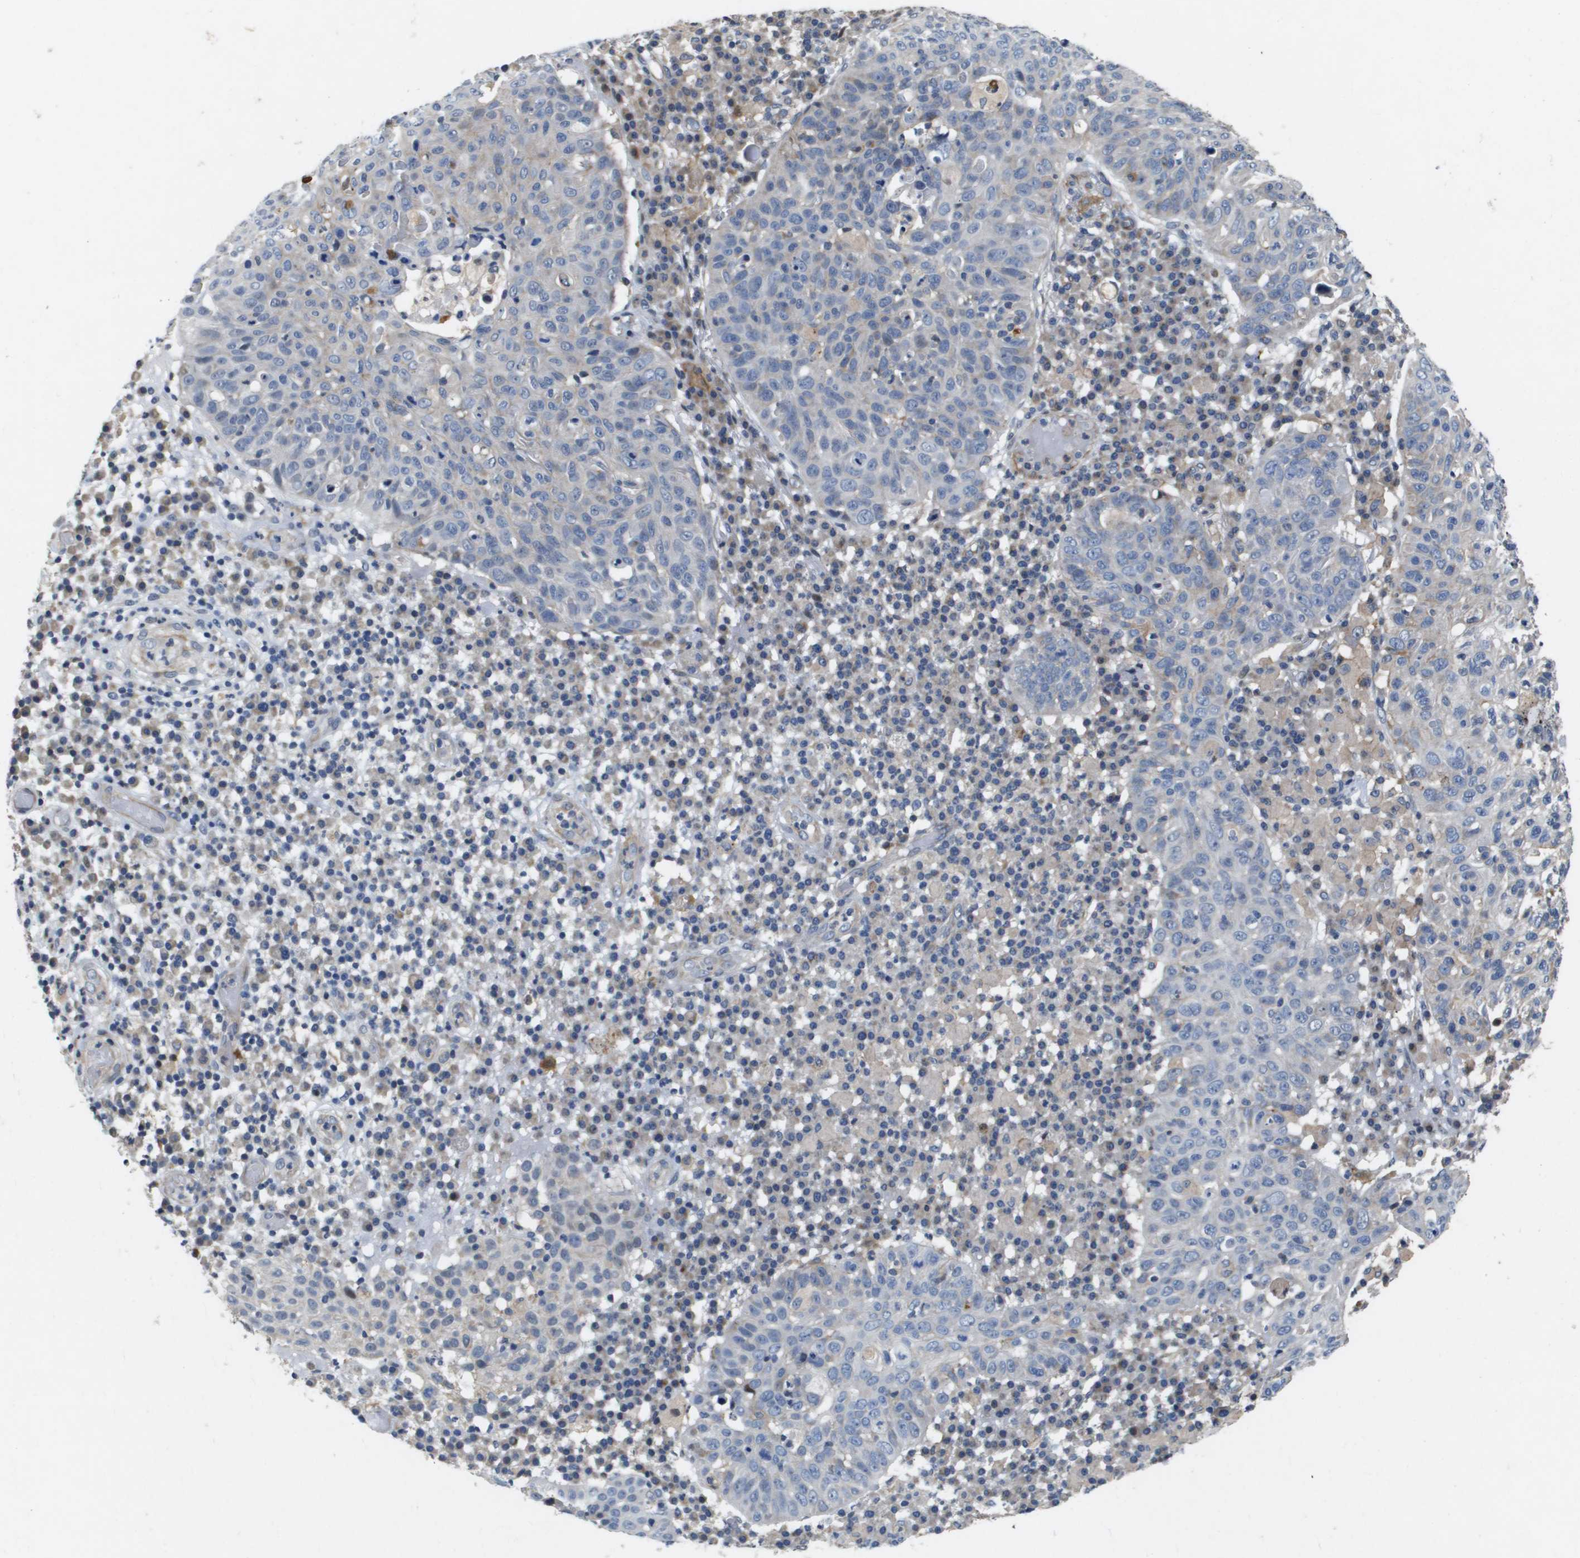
{"staining": {"intensity": "negative", "quantity": "none", "location": "none"}, "tissue": "skin cancer", "cell_type": "Tumor cells", "image_type": "cancer", "snomed": [{"axis": "morphology", "description": "Squamous cell carcinoma in situ, NOS"}, {"axis": "morphology", "description": "Squamous cell carcinoma, NOS"}, {"axis": "topography", "description": "Skin"}], "caption": "Tumor cells show no significant protein staining in squamous cell carcinoma in situ (skin).", "gene": "SCN4B", "patient": {"sex": "male", "age": 93}}